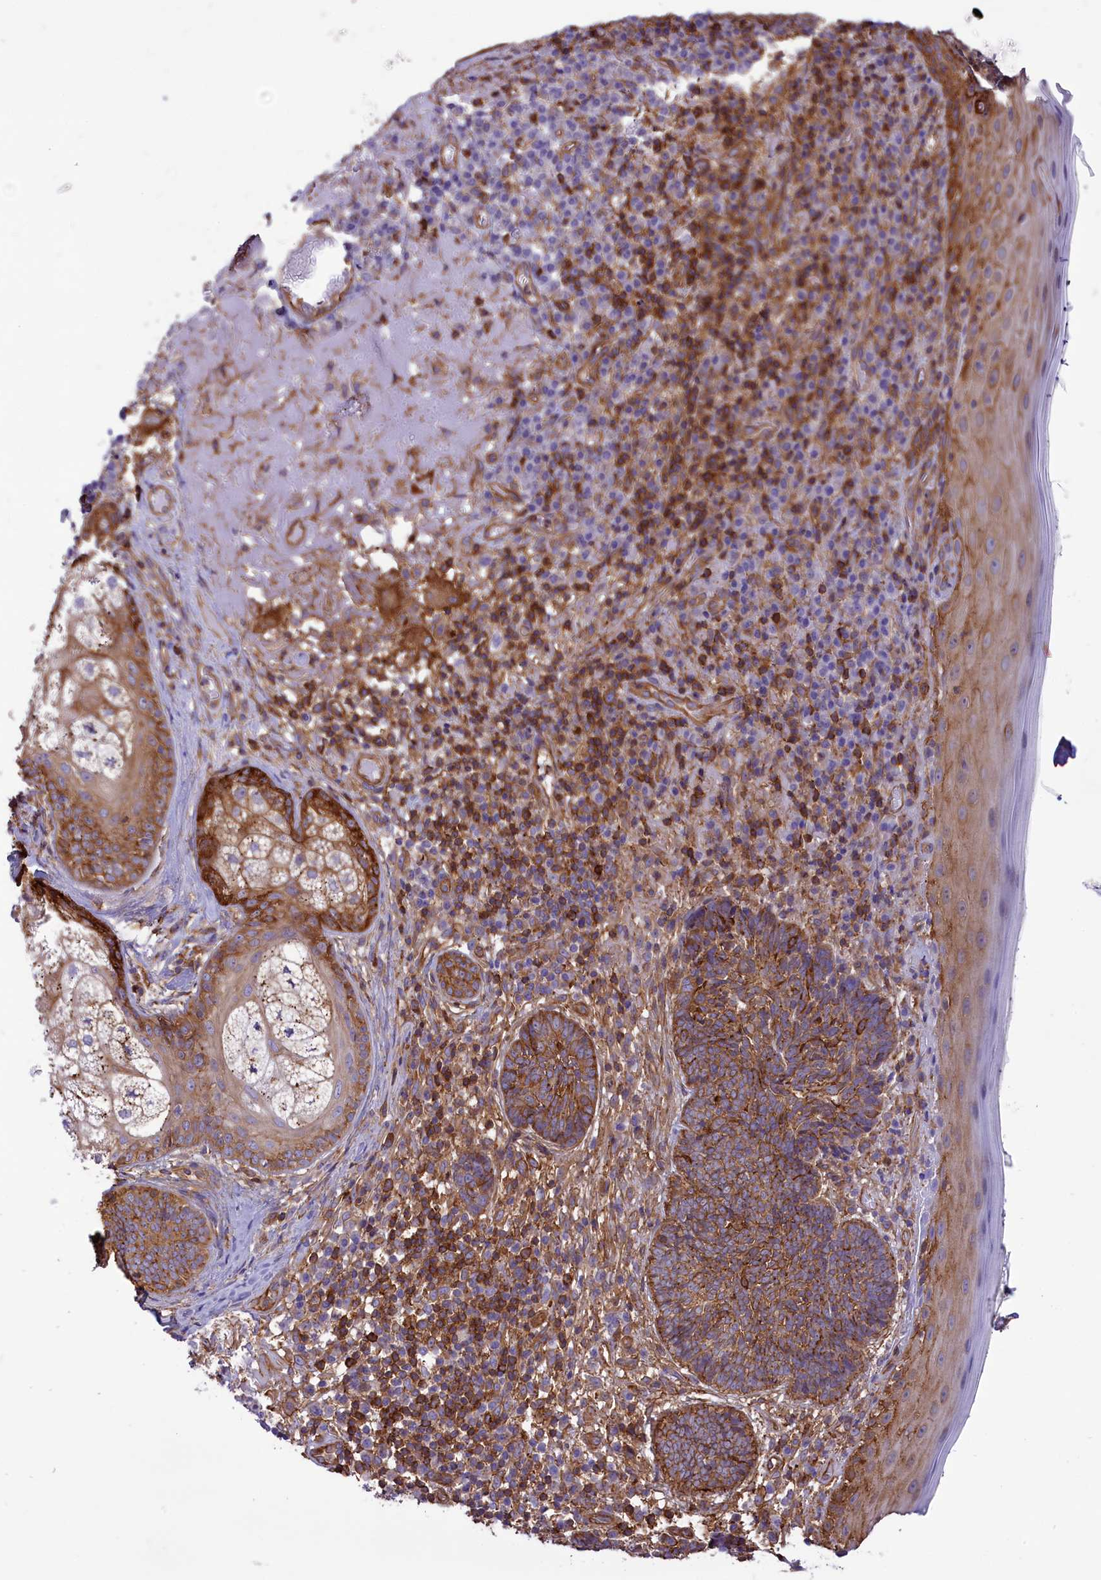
{"staining": {"intensity": "moderate", "quantity": ">75%", "location": "cytoplasmic/membranous"}, "tissue": "skin cancer", "cell_type": "Tumor cells", "image_type": "cancer", "snomed": [{"axis": "morphology", "description": "Basal cell carcinoma"}, {"axis": "topography", "description": "Skin"}], "caption": "A high-resolution photomicrograph shows immunohistochemistry (IHC) staining of skin basal cell carcinoma, which exhibits moderate cytoplasmic/membranous expression in about >75% of tumor cells.", "gene": "SEPTIN9", "patient": {"sex": "male", "age": 88}}